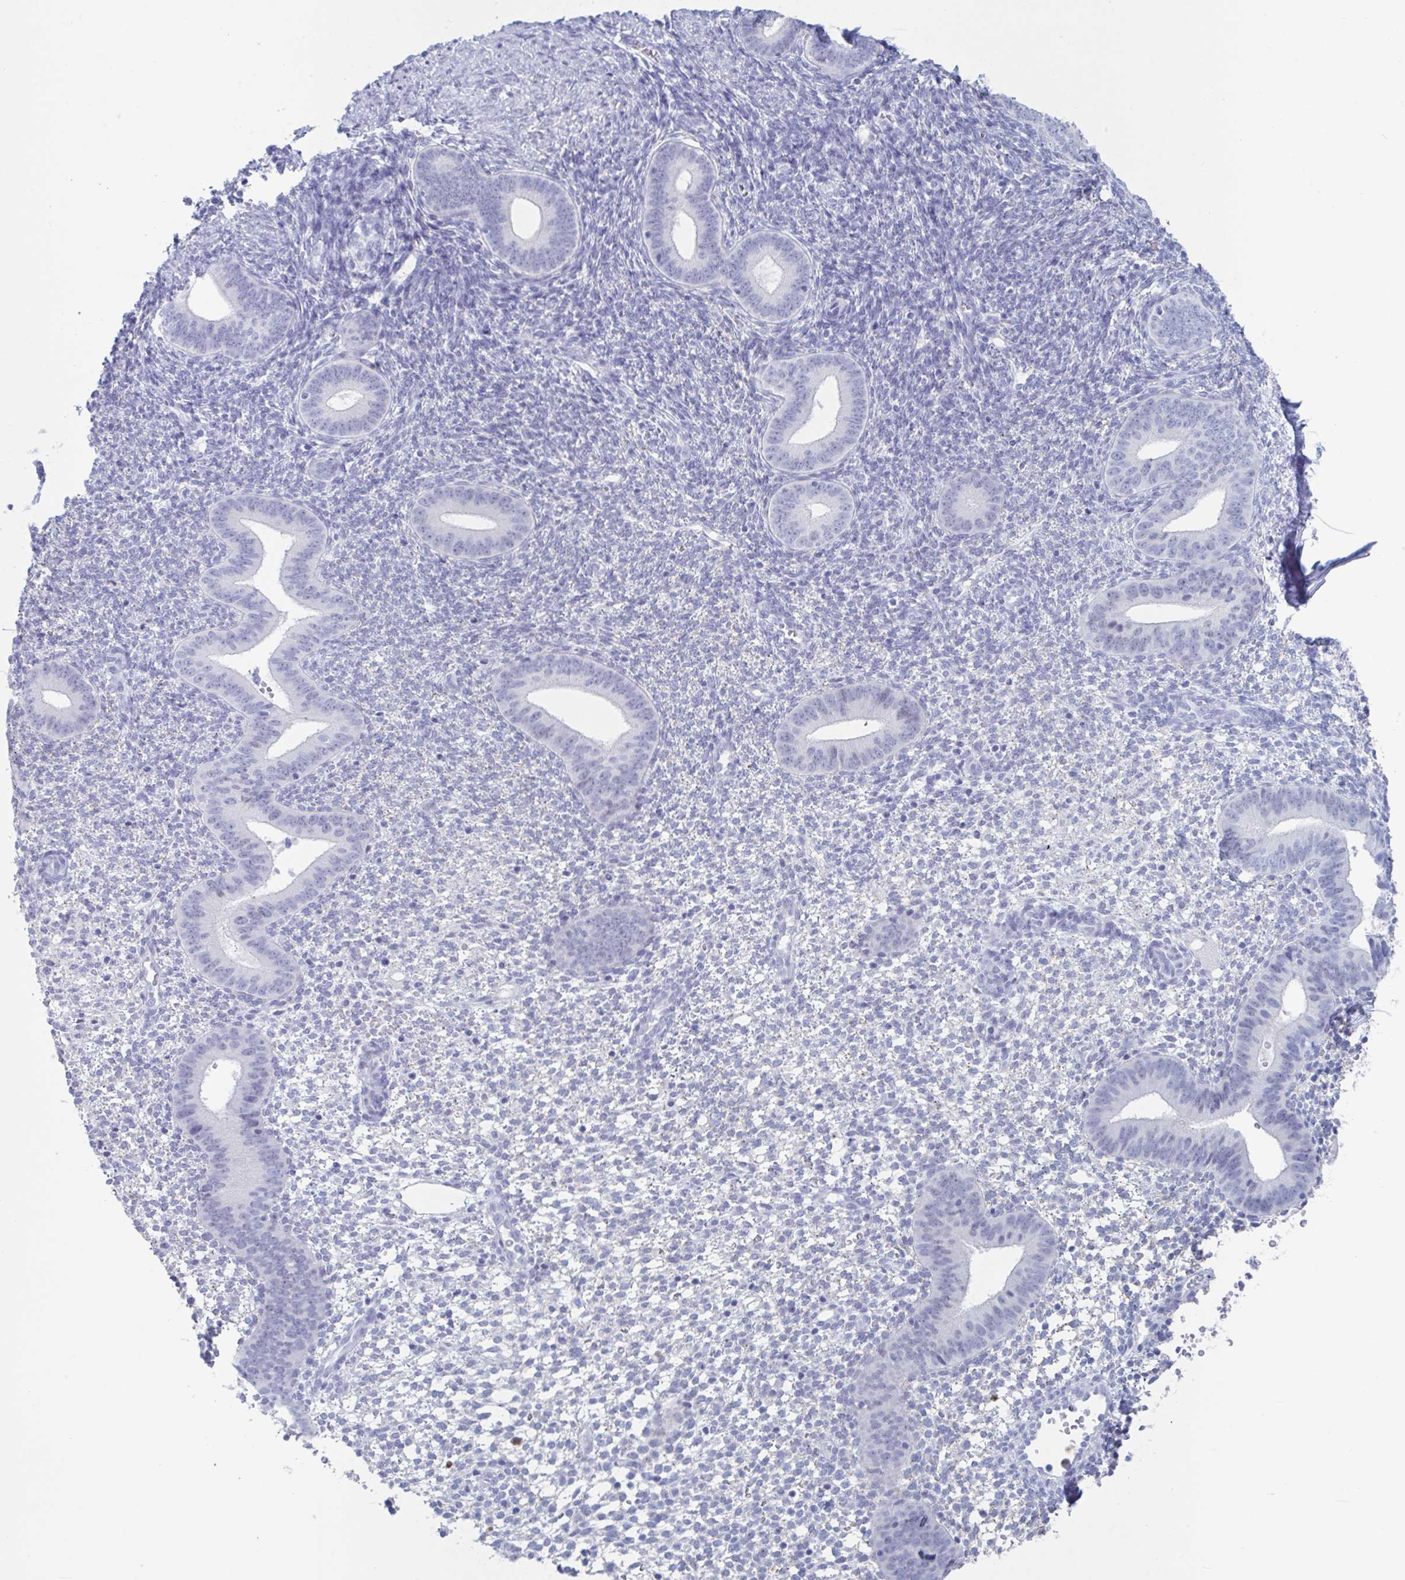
{"staining": {"intensity": "negative", "quantity": "none", "location": "none"}, "tissue": "endometrium", "cell_type": "Cells in endometrial stroma", "image_type": "normal", "snomed": [{"axis": "morphology", "description": "Normal tissue, NOS"}, {"axis": "topography", "description": "Endometrium"}], "caption": "Immunohistochemistry micrograph of normal human endometrium stained for a protein (brown), which displays no staining in cells in endometrial stroma.", "gene": "CYP4F11", "patient": {"sex": "female", "age": 40}}